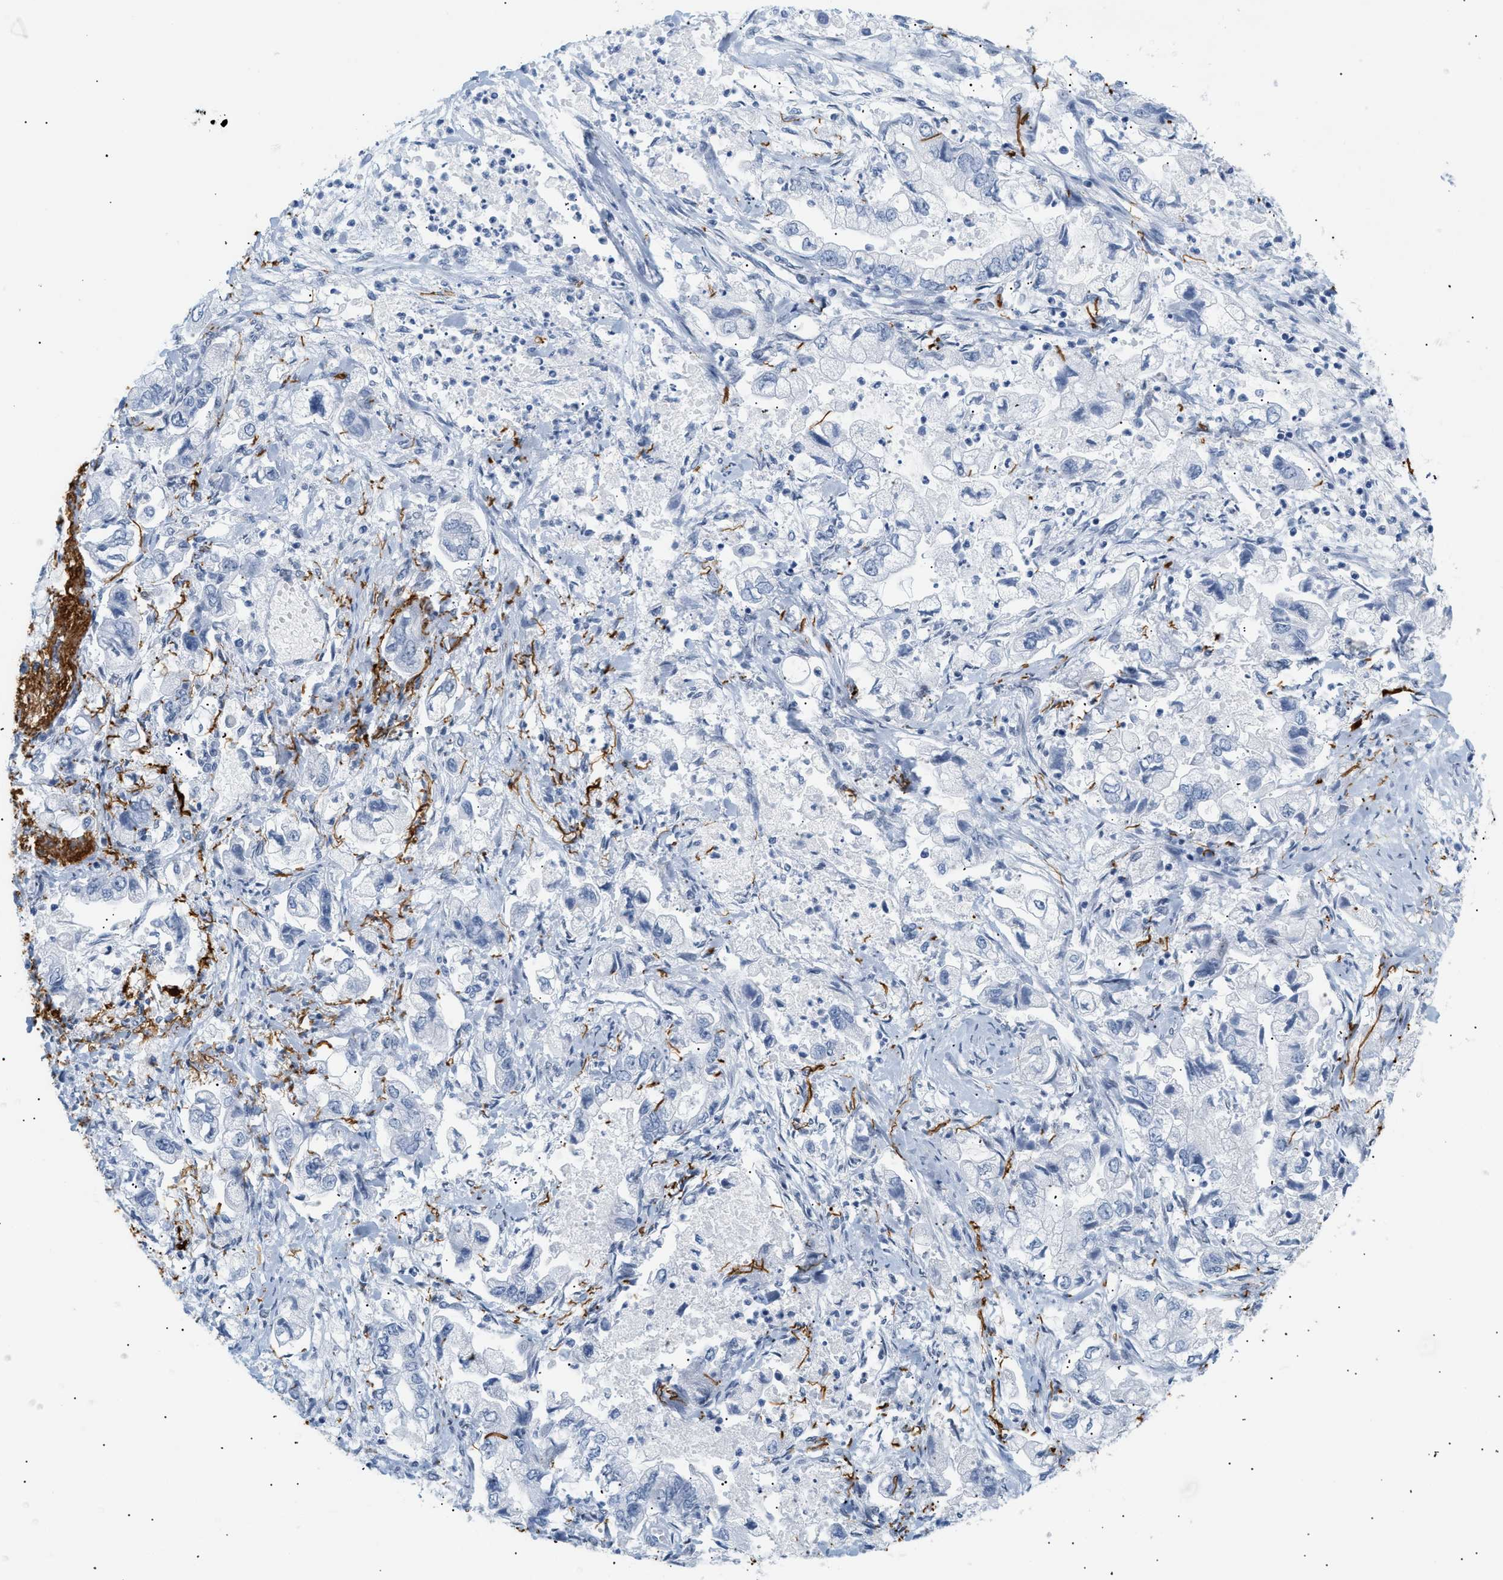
{"staining": {"intensity": "negative", "quantity": "none", "location": "none"}, "tissue": "stomach cancer", "cell_type": "Tumor cells", "image_type": "cancer", "snomed": [{"axis": "morphology", "description": "Normal tissue, NOS"}, {"axis": "morphology", "description": "Adenocarcinoma, NOS"}, {"axis": "topography", "description": "Stomach"}], "caption": "Immunohistochemistry (IHC) of human adenocarcinoma (stomach) demonstrates no staining in tumor cells. (DAB immunohistochemistry (IHC) with hematoxylin counter stain).", "gene": "ELN", "patient": {"sex": "male", "age": 62}}